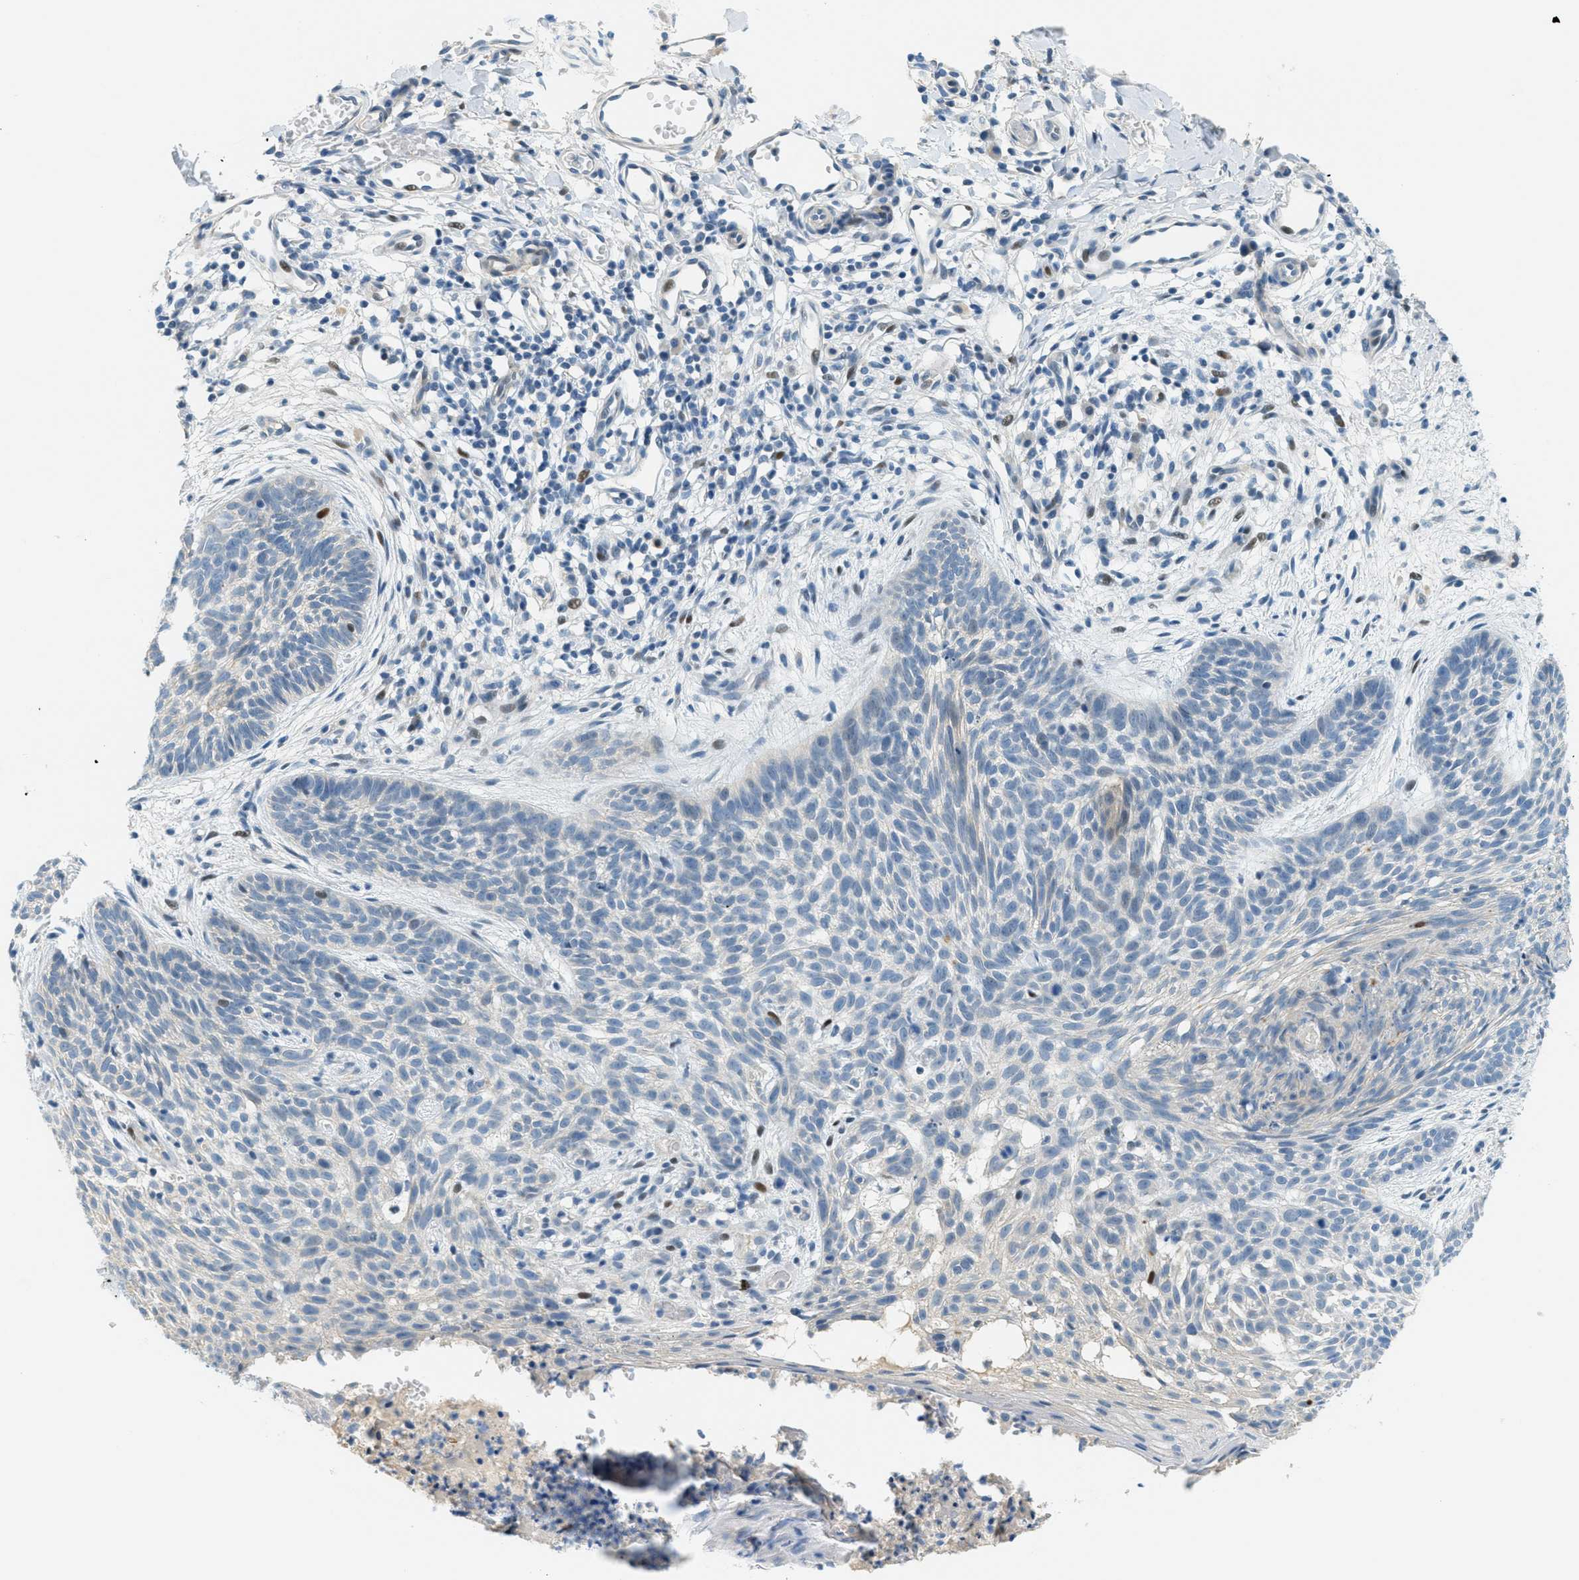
{"staining": {"intensity": "negative", "quantity": "none", "location": "none"}, "tissue": "skin cancer", "cell_type": "Tumor cells", "image_type": "cancer", "snomed": [{"axis": "morphology", "description": "Basal cell carcinoma"}, {"axis": "topography", "description": "Skin"}], "caption": "Immunohistochemistry (IHC) photomicrograph of human skin cancer (basal cell carcinoma) stained for a protein (brown), which exhibits no positivity in tumor cells.", "gene": "CYP4X1", "patient": {"sex": "female", "age": 59}}